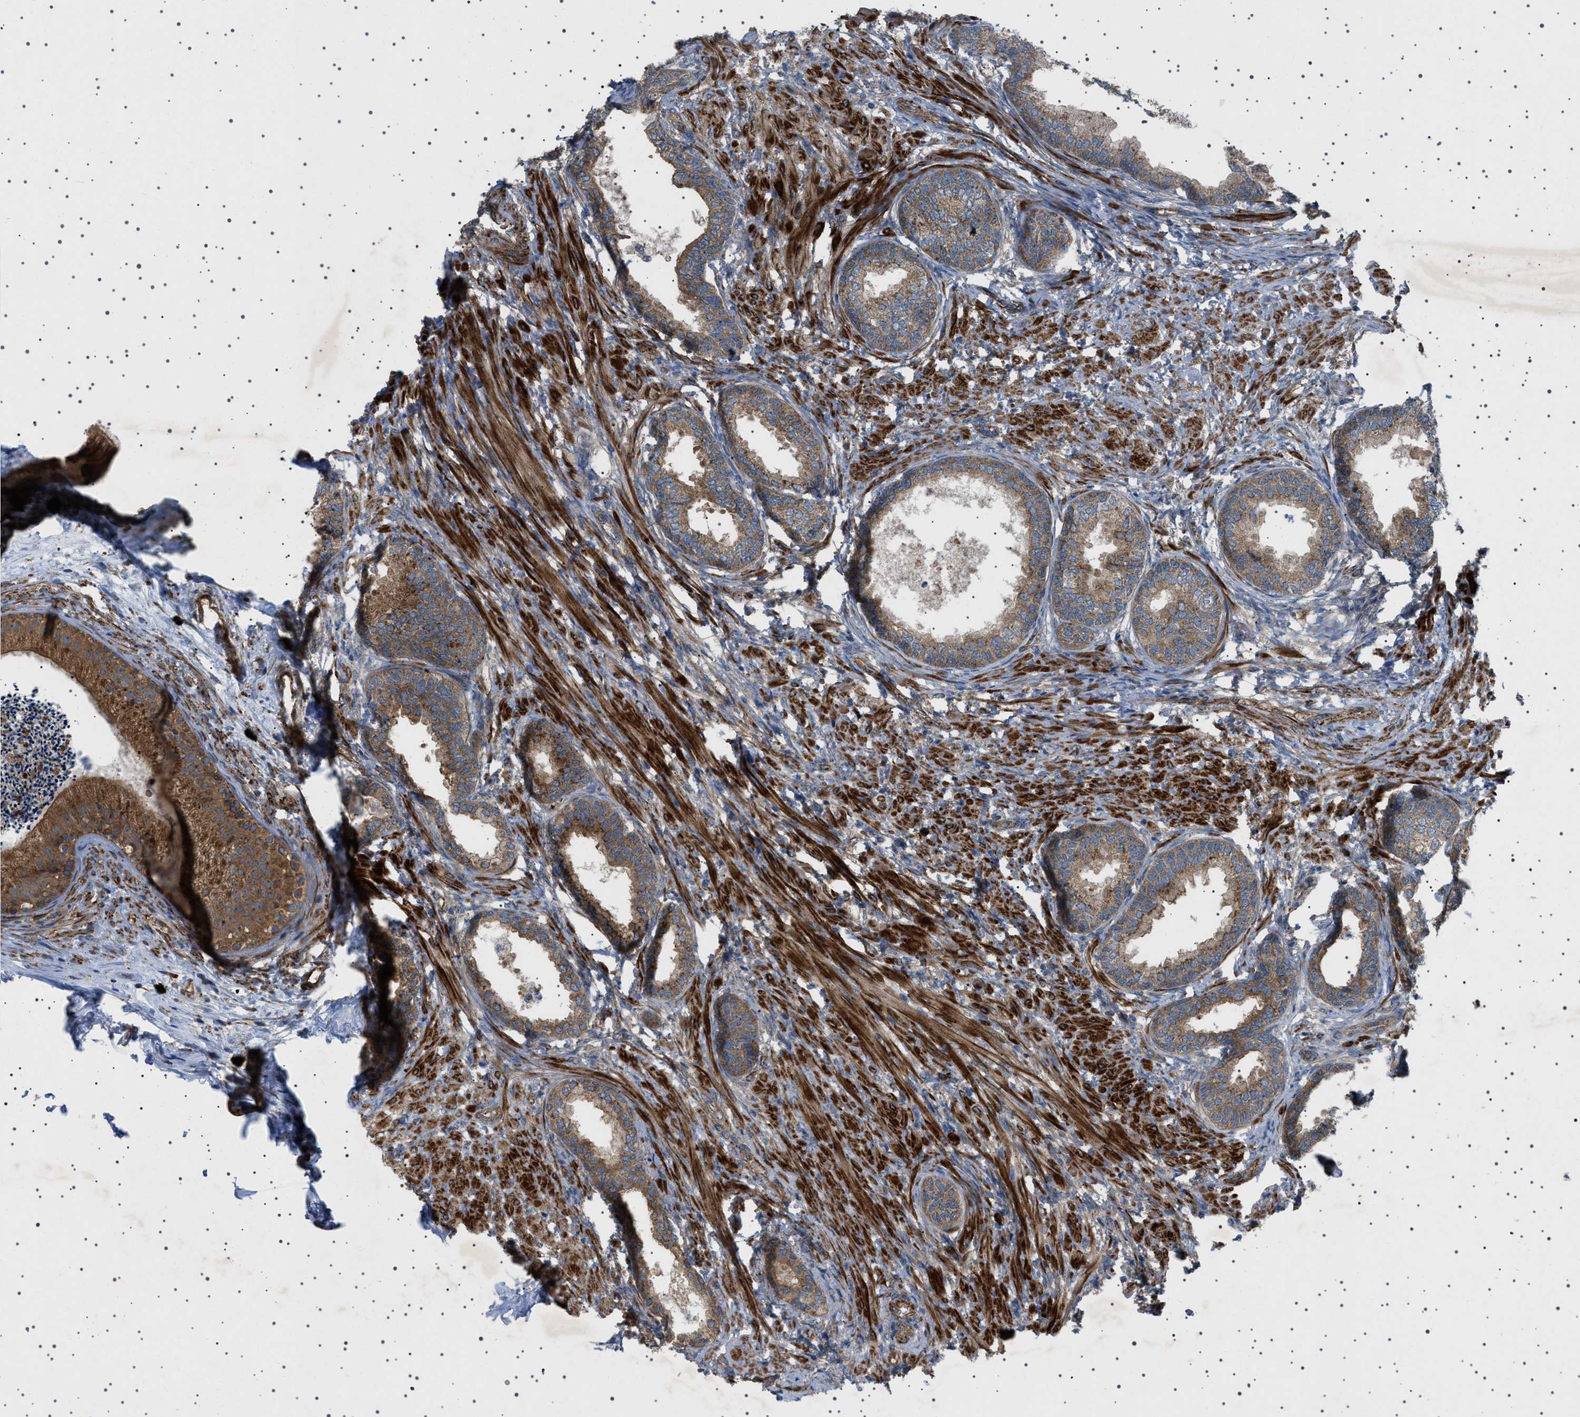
{"staining": {"intensity": "strong", "quantity": ">75%", "location": "cytoplasmic/membranous"}, "tissue": "prostate", "cell_type": "Glandular cells", "image_type": "normal", "snomed": [{"axis": "morphology", "description": "Normal tissue, NOS"}, {"axis": "topography", "description": "Prostate"}], "caption": "Normal prostate shows strong cytoplasmic/membranous staining in about >75% of glandular cells, visualized by immunohistochemistry.", "gene": "CCDC186", "patient": {"sex": "male", "age": 76}}